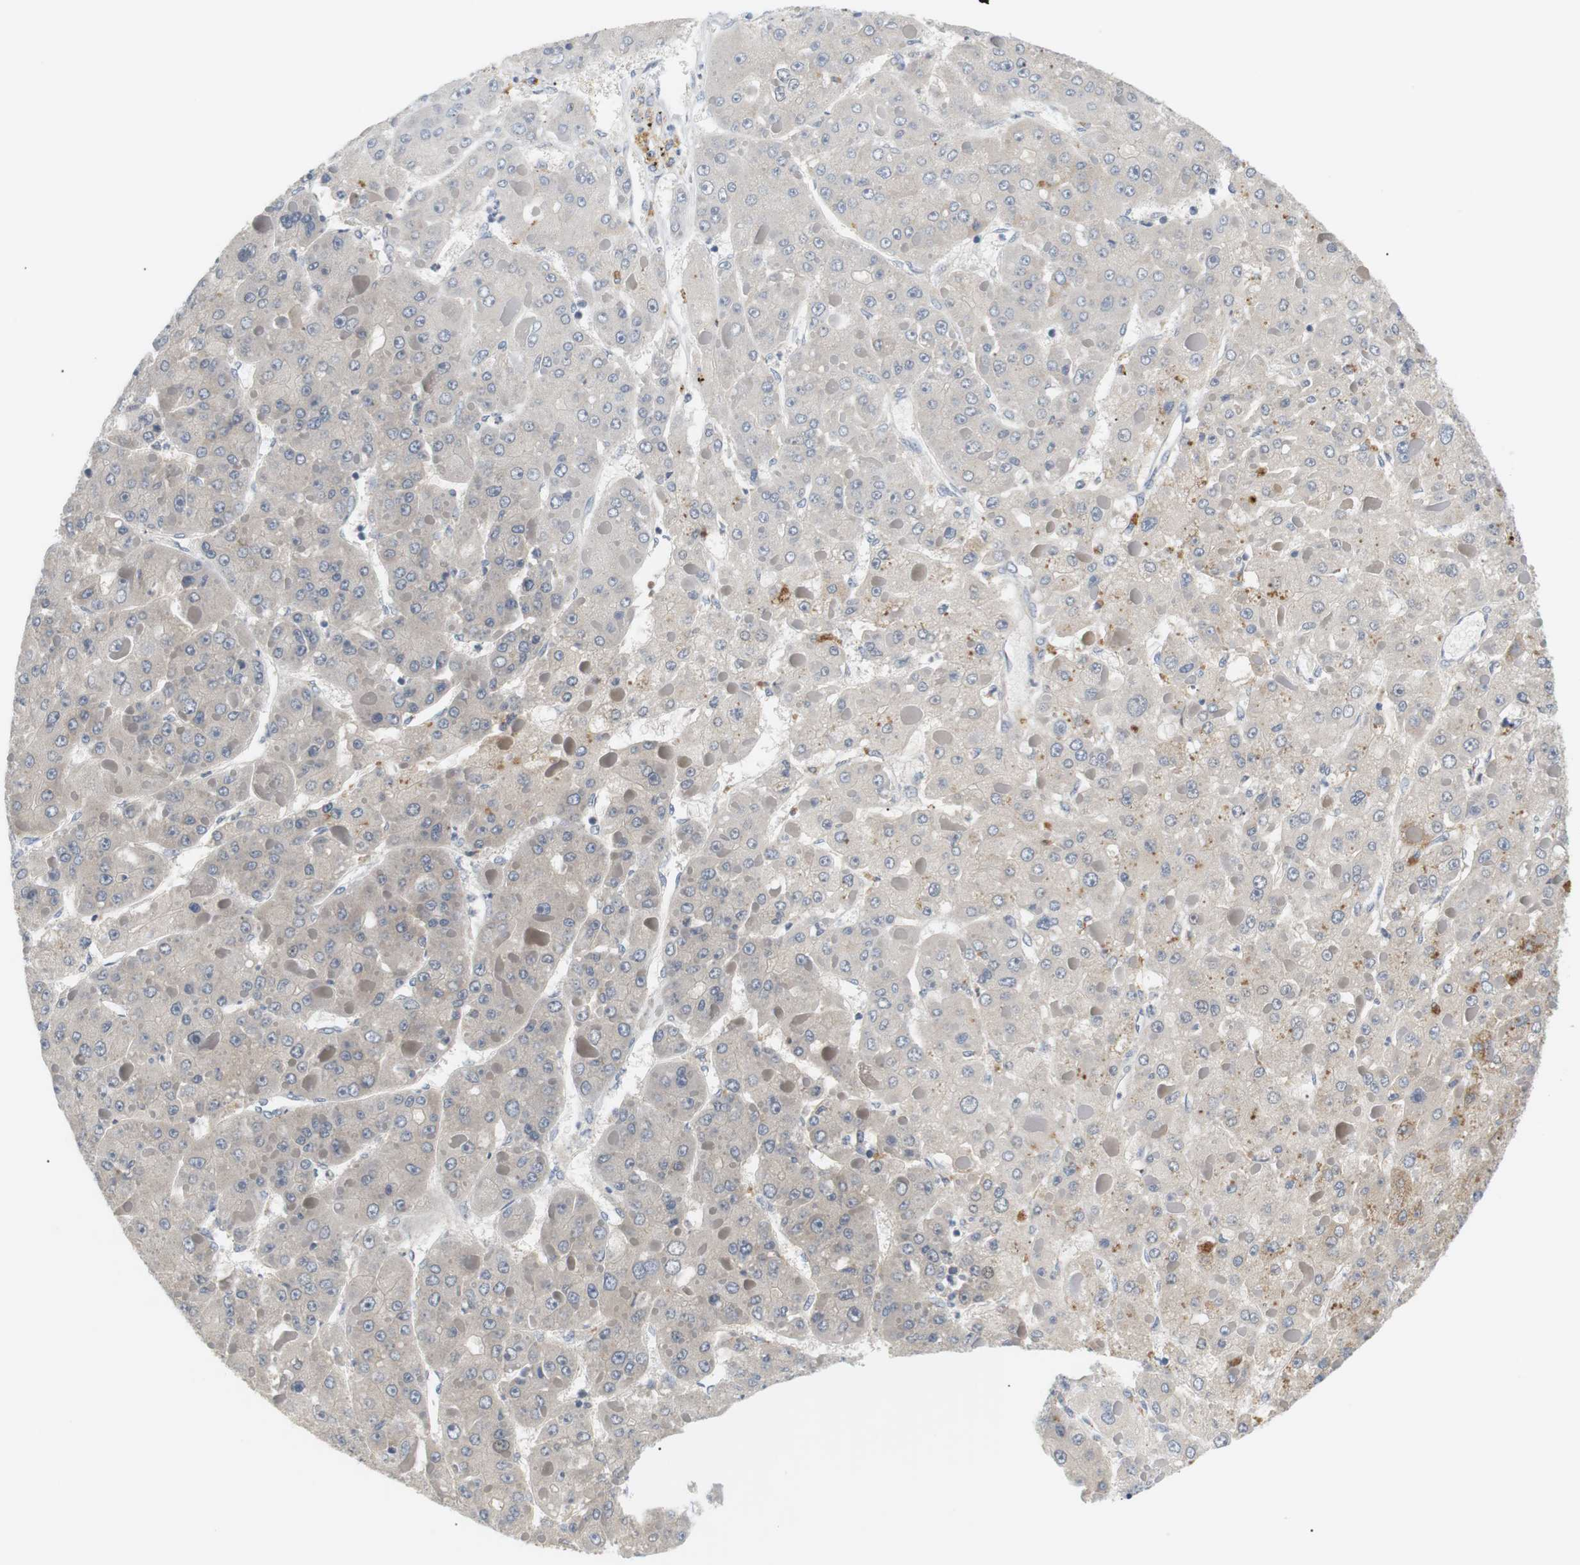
{"staining": {"intensity": "weak", "quantity": "25%-75%", "location": "cytoplasmic/membranous"}, "tissue": "liver cancer", "cell_type": "Tumor cells", "image_type": "cancer", "snomed": [{"axis": "morphology", "description": "Carcinoma, Hepatocellular, NOS"}, {"axis": "topography", "description": "Liver"}], "caption": "There is low levels of weak cytoplasmic/membranous expression in tumor cells of hepatocellular carcinoma (liver), as demonstrated by immunohistochemical staining (brown color).", "gene": "EVA1C", "patient": {"sex": "female", "age": 73}}